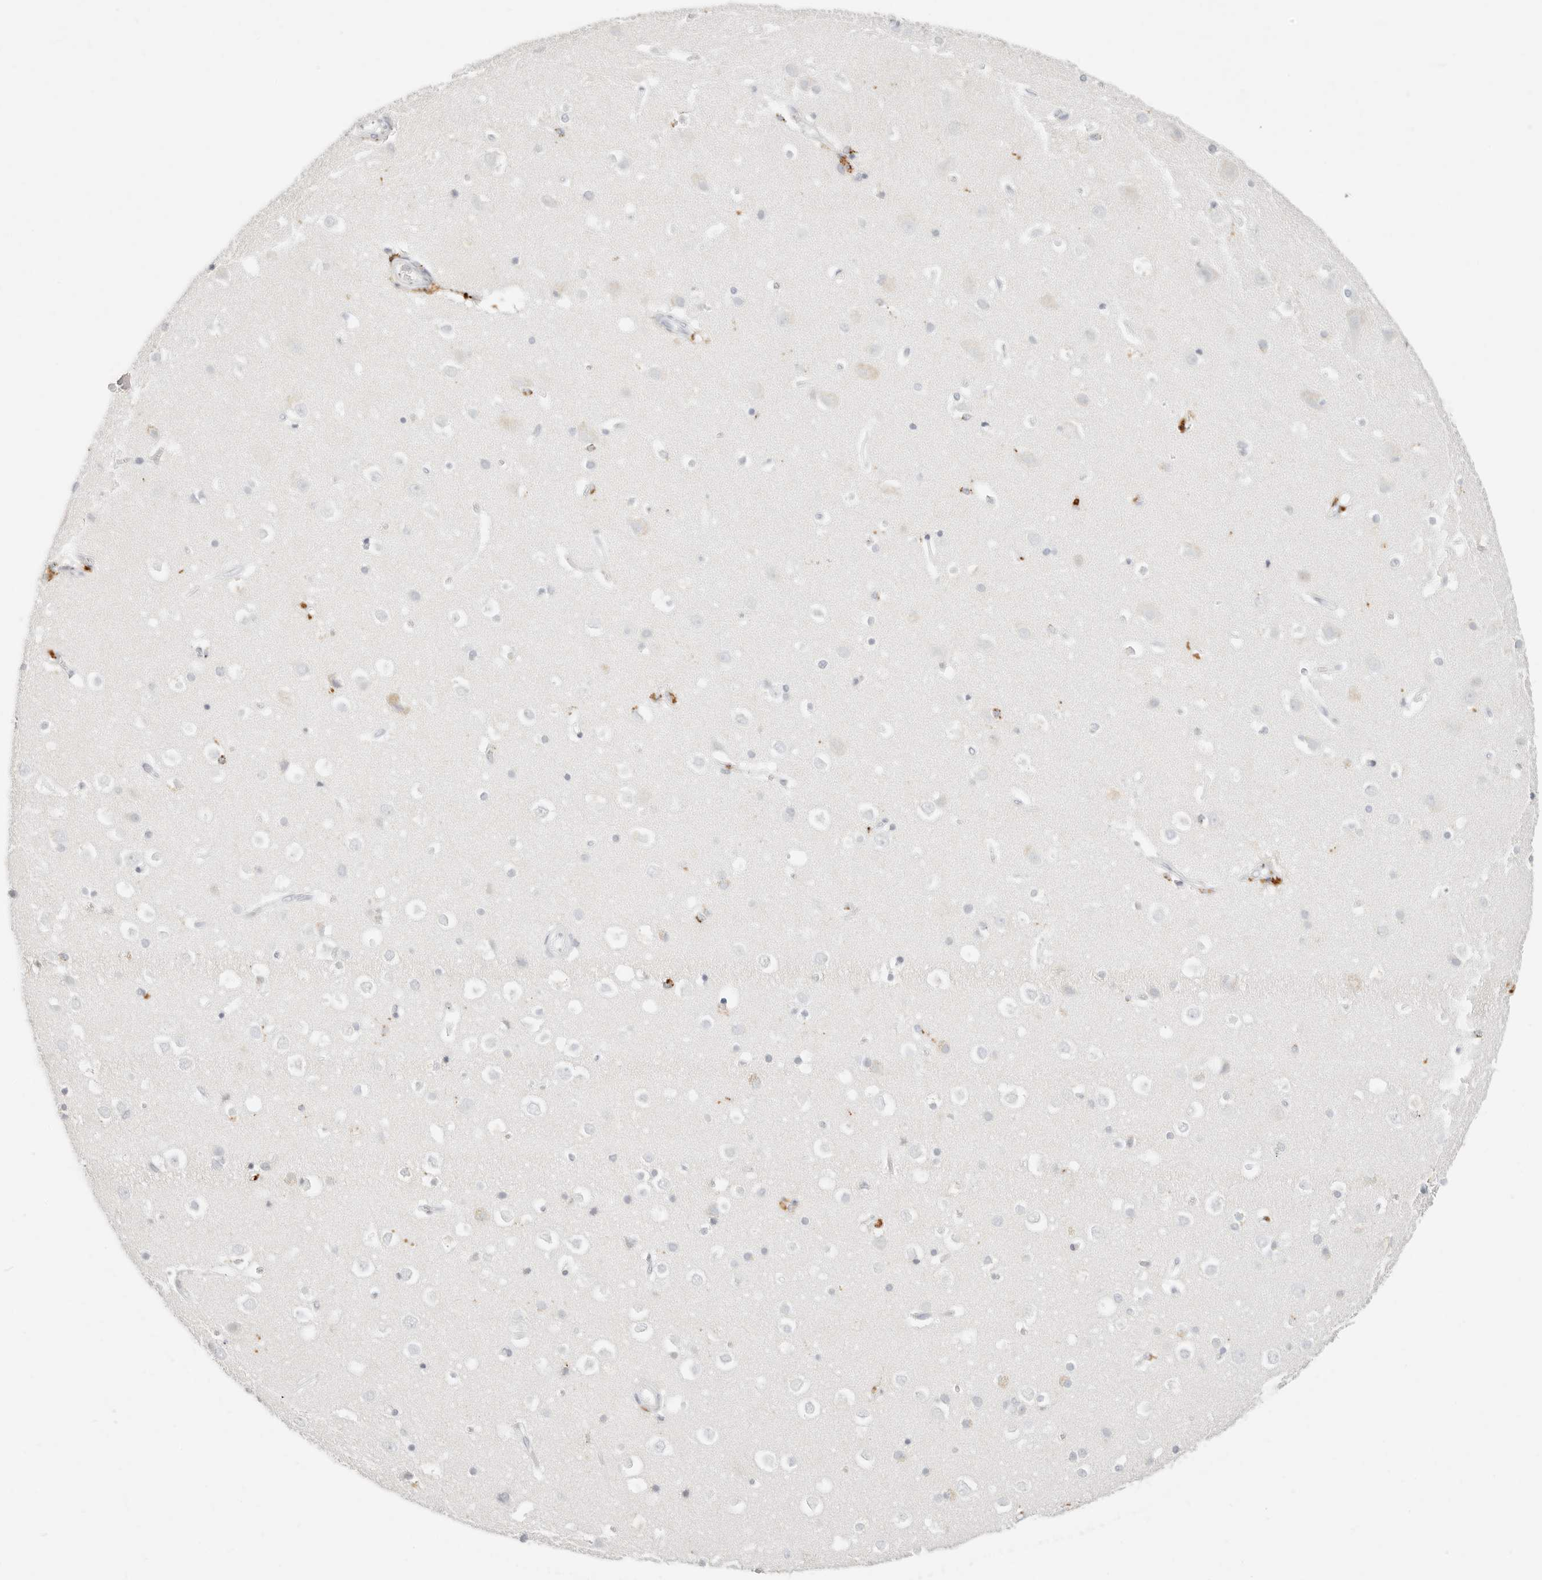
{"staining": {"intensity": "negative", "quantity": "none", "location": "none"}, "tissue": "cerebral cortex", "cell_type": "Endothelial cells", "image_type": "normal", "snomed": [{"axis": "morphology", "description": "Normal tissue, NOS"}, {"axis": "topography", "description": "Cerebral cortex"}], "caption": "Cerebral cortex stained for a protein using immunohistochemistry reveals no expression endothelial cells.", "gene": "RNASET2", "patient": {"sex": "male", "age": 54}}